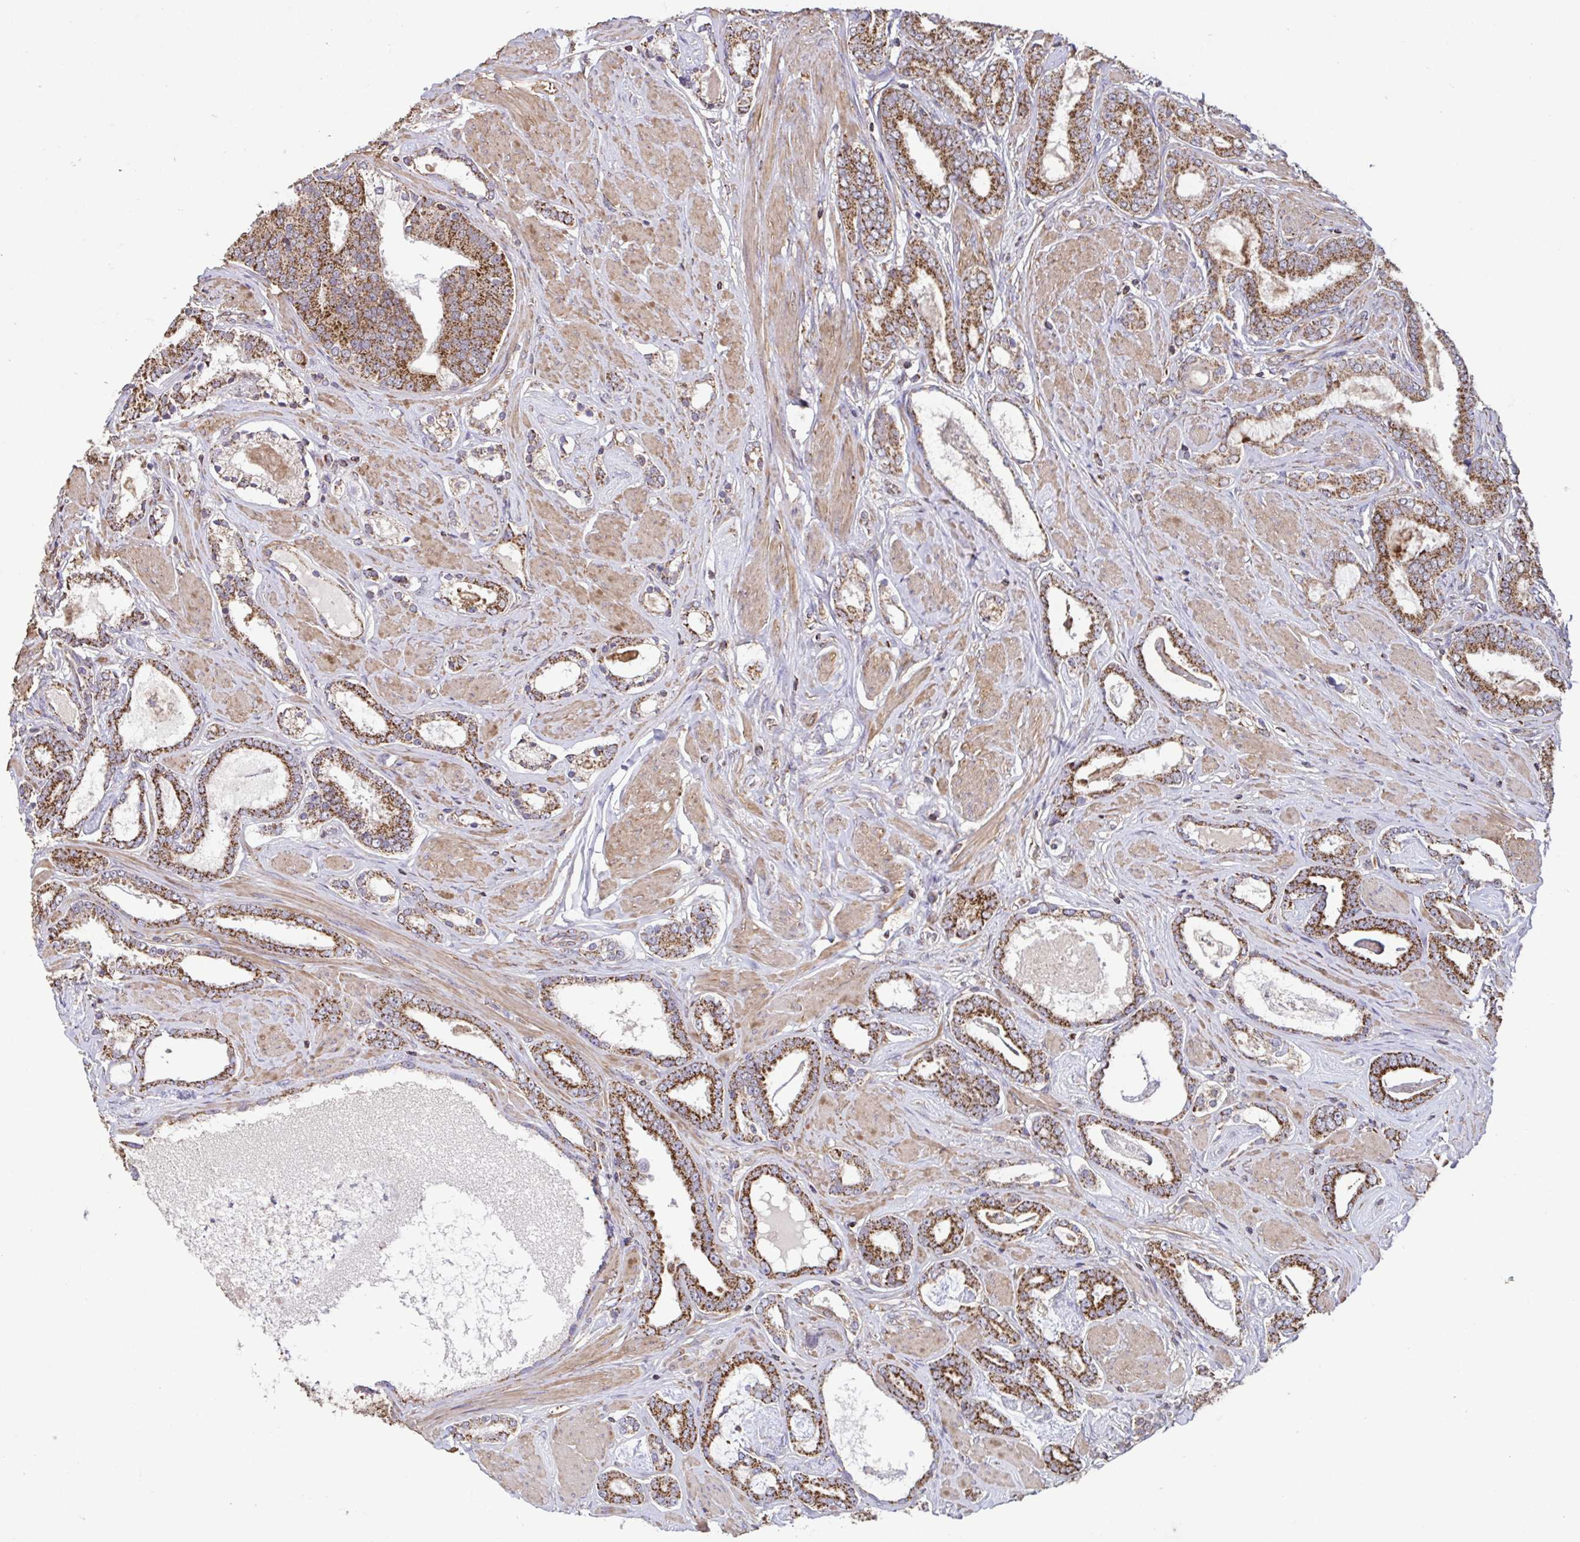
{"staining": {"intensity": "strong", "quantity": ">75%", "location": "cytoplasmic/membranous"}, "tissue": "prostate cancer", "cell_type": "Tumor cells", "image_type": "cancer", "snomed": [{"axis": "morphology", "description": "Adenocarcinoma, High grade"}, {"axis": "topography", "description": "Prostate"}], "caption": "Prostate cancer was stained to show a protein in brown. There is high levels of strong cytoplasmic/membranous staining in about >75% of tumor cells. The protein of interest is stained brown, and the nuclei are stained in blue (DAB (3,3'-diaminobenzidine) IHC with brightfield microscopy, high magnification).", "gene": "DIP2B", "patient": {"sex": "male", "age": 63}}